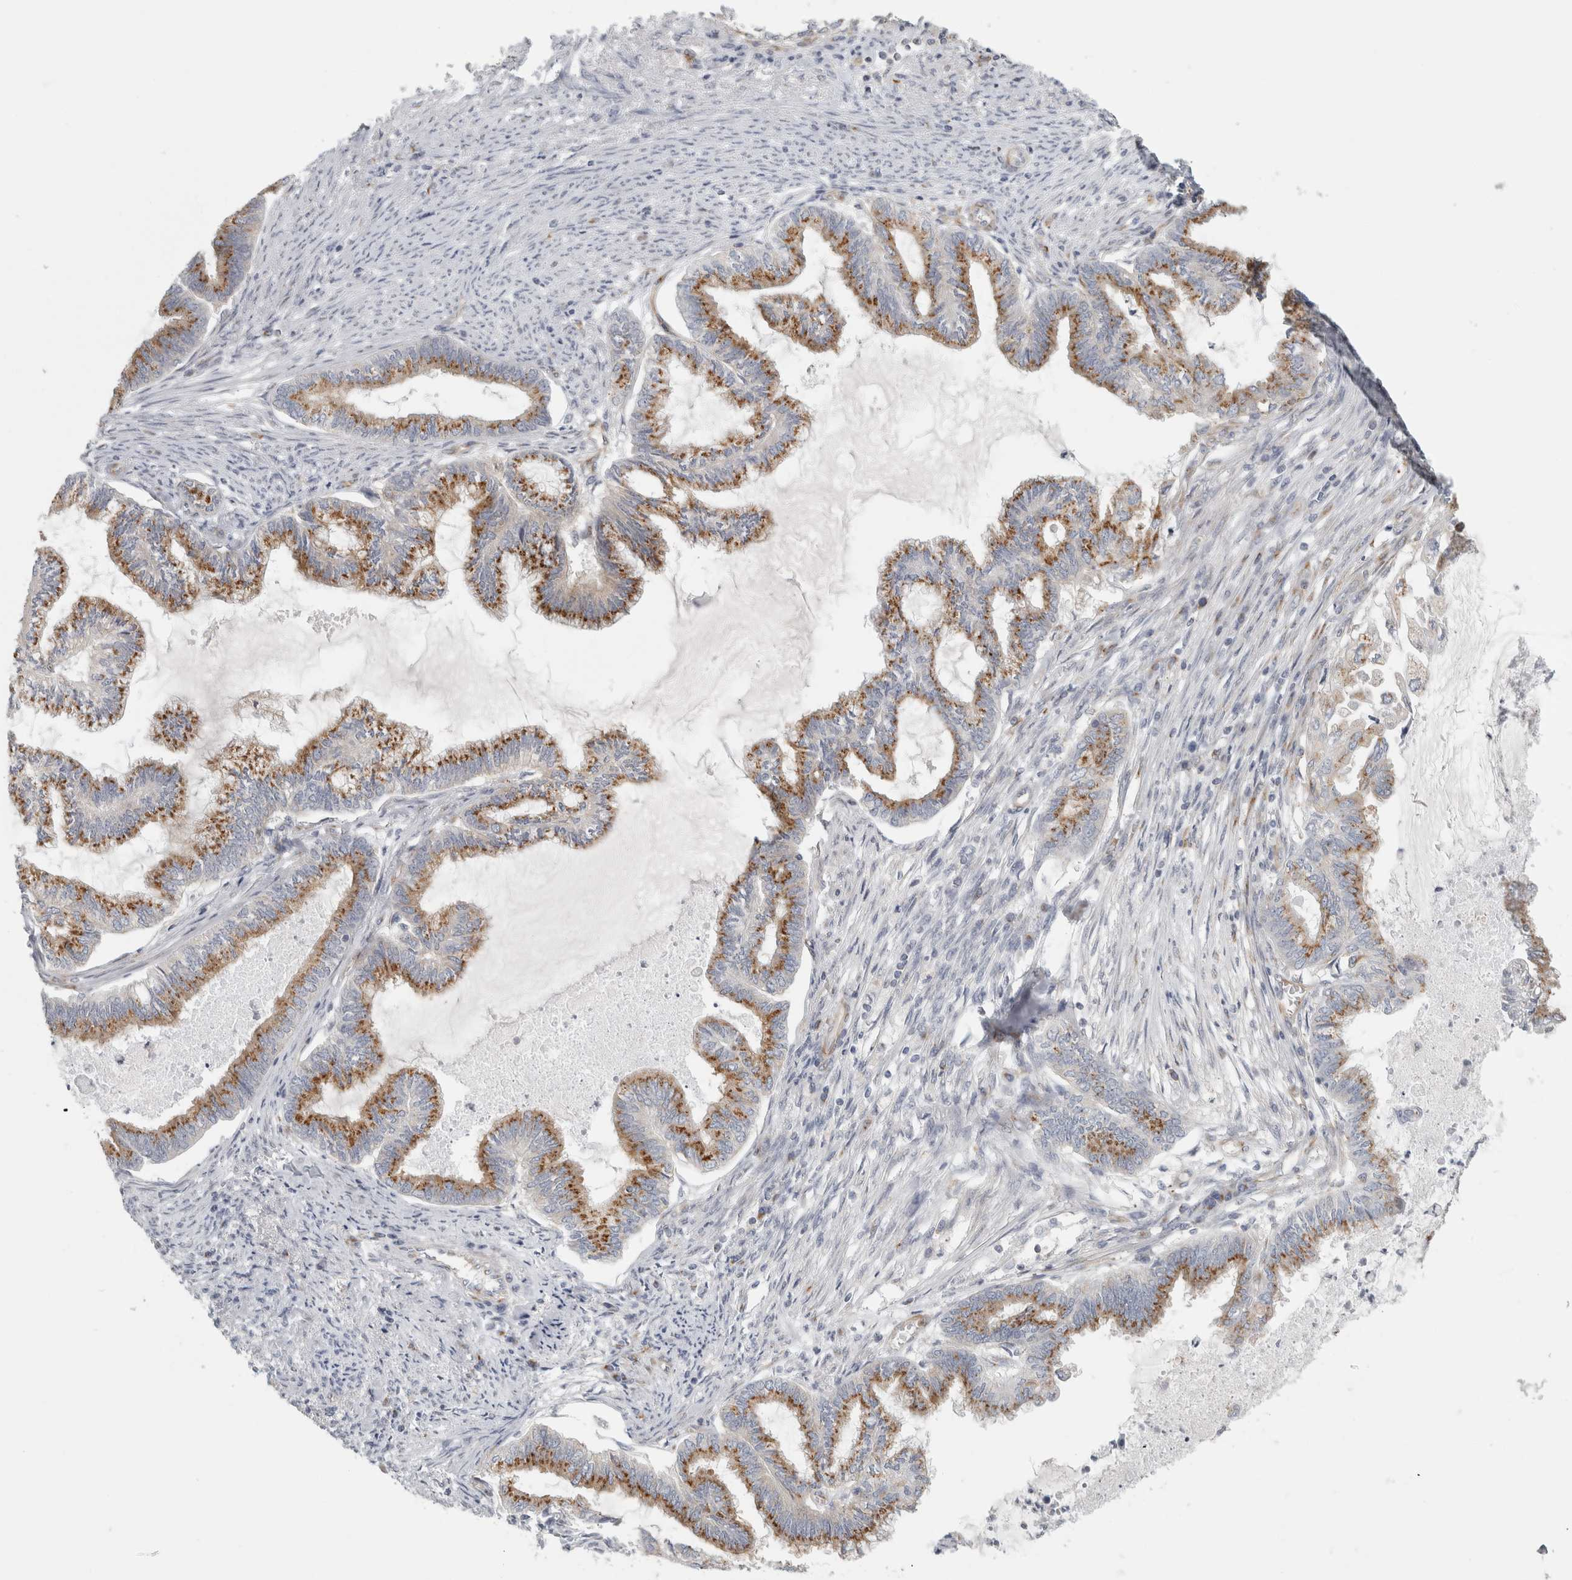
{"staining": {"intensity": "moderate", "quantity": ">75%", "location": "cytoplasmic/membranous"}, "tissue": "endometrial cancer", "cell_type": "Tumor cells", "image_type": "cancer", "snomed": [{"axis": "morphology", "description": "Adenocarcinoma, NOS"}, {"axis": "topography", "description": "Endometrium"}], "caption": "A high-resolution histopathology image shows IHC staining of endometrial adenocarcinoma, which displays moderate cytoplasmic/membranous expression in about >75% of tumor cells.", "gene": "PEX6", "patient": {"sex": "female", "age": 86}}